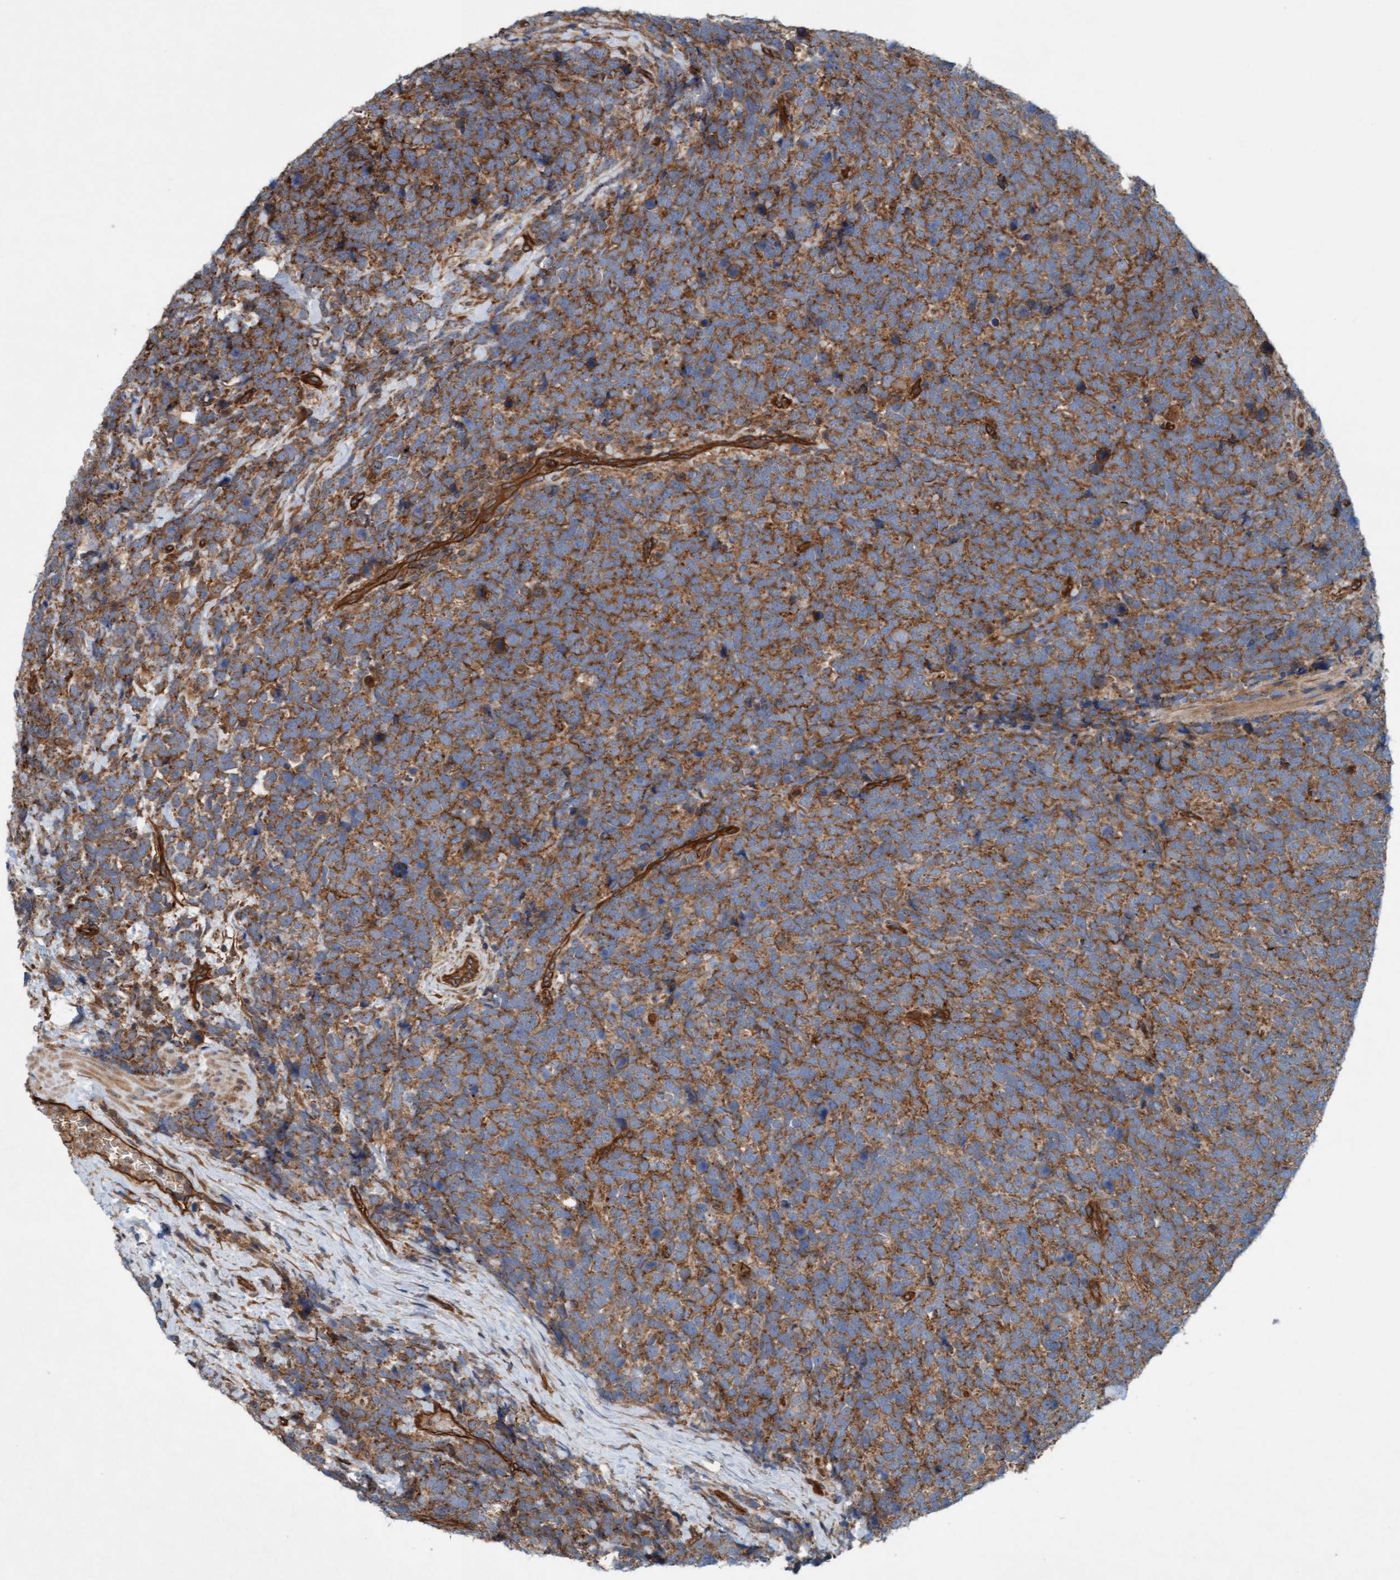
{"staining": {"intensity": "moderate", "quantity": ">75%", "location": "cytoplasmic/membranous"}, "tissue": "urothelial cancer", "cell_type": "Tumor cells", "image_type": "cancer", "snomed": [{"axis": "morphology", "description": "Urothelial carcinoma, High grade"}, {"axis": "topography", "description": "Urinary bladder"}], "caption": "Urothelial cancer stained with DAB (3,3'-diaminobenzidine) immunohistochemistry (IHC) demonstrates medium levels of moderate cytoplasmic/membranous positivity in about >75% of tumor cells.", "gene": "ERAL1", "patient": {"sex": "female", "age": 82}}